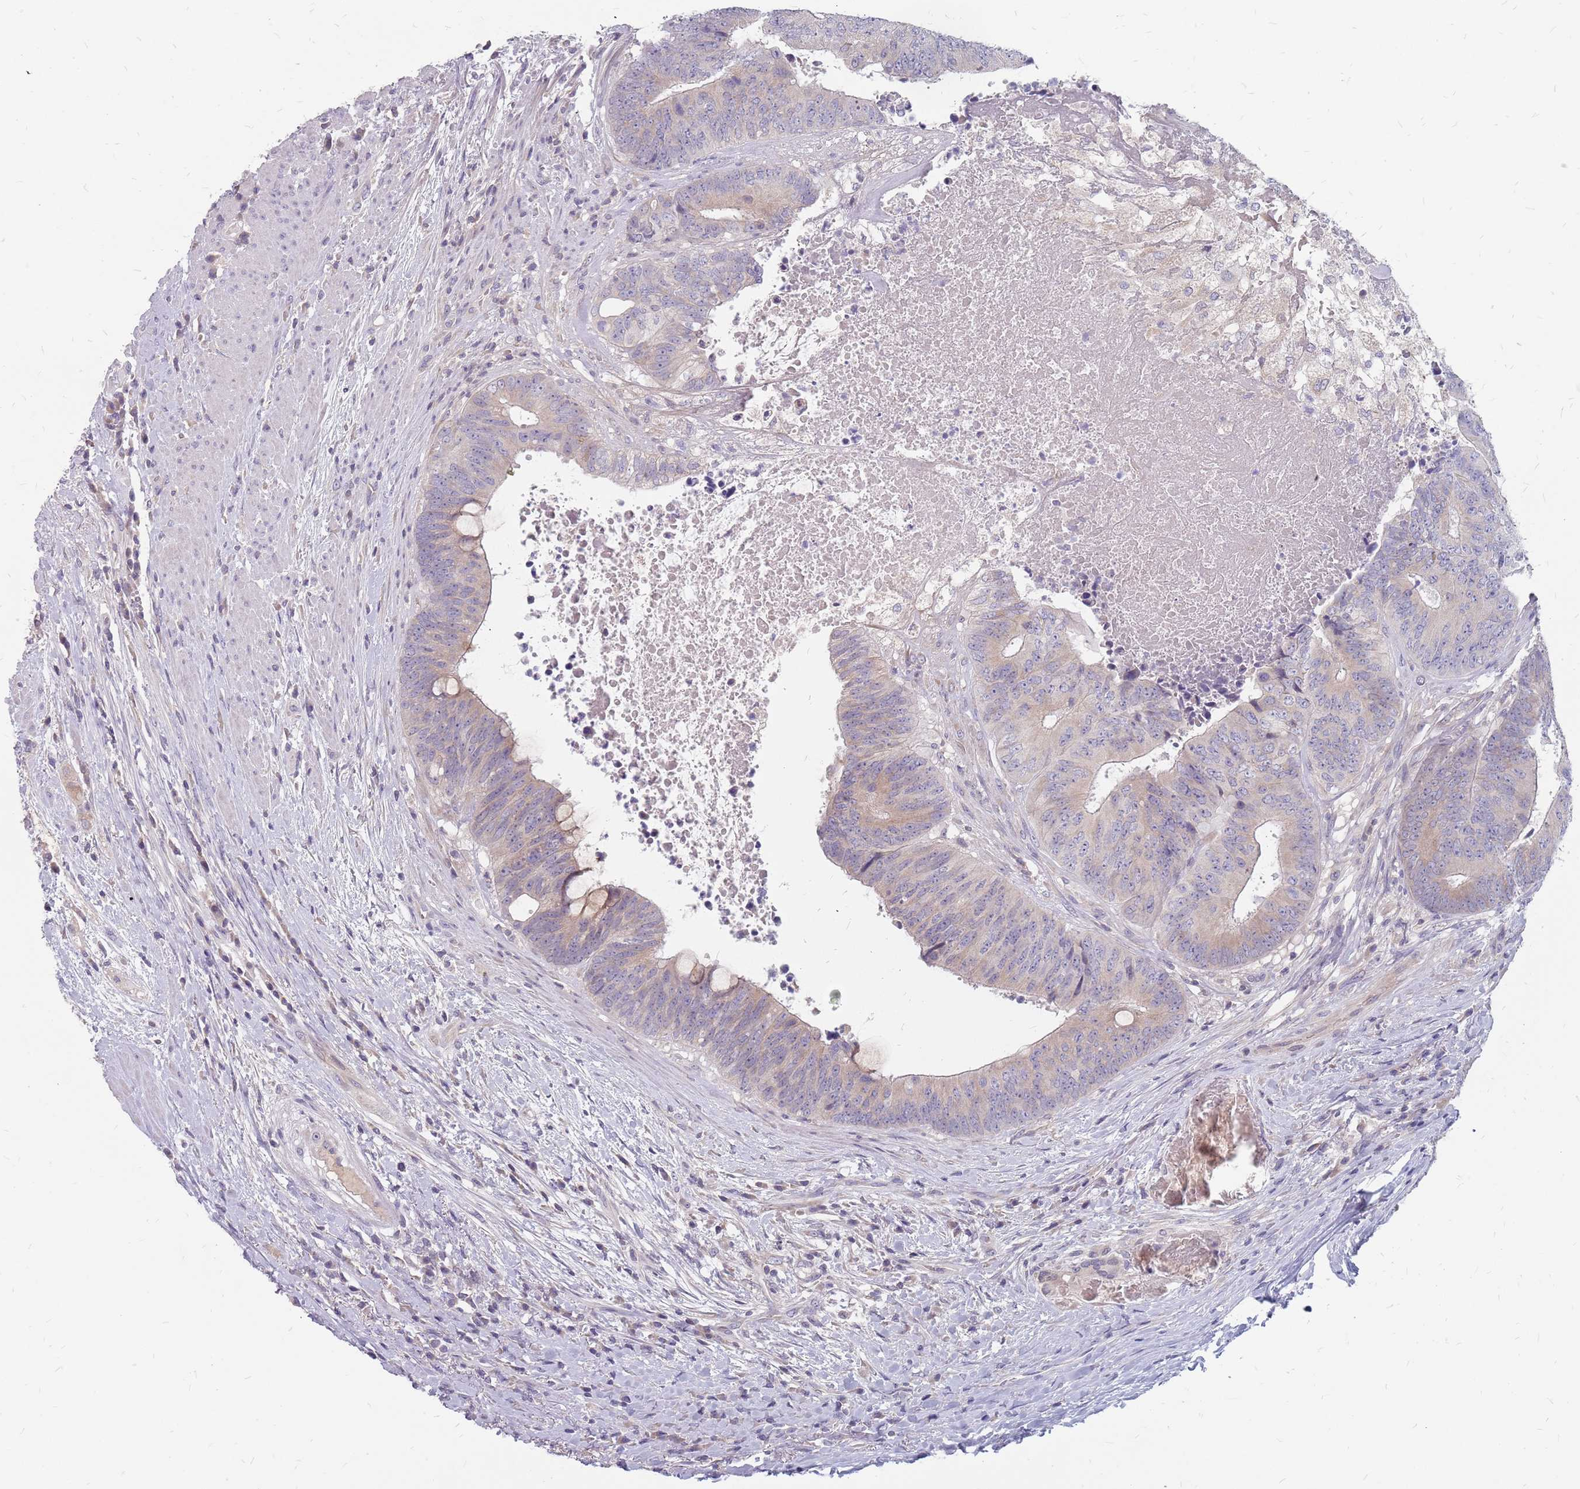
{"staining": {"intensity": "weak", "quantity": "<25%", "location": "cytoplasmic/membranous"}, "tissue": "colorectal cancer", "cell_type": "Tumor cells", "image_type": "cancer", "snomed": [{"axis": "morphology", "description": "Adenocarcinoma, NOS"}, {"axis": "topography", "description": "Rectum"}], "caption": "IHC photomicrograph of colorectal cancer stained for a protein (brown), which reveals no positivity in tumor cells. (DAB (3,3'-diaminobenzidine) immunohistochemistry, high magnification).", "gene": "CMTR2", "patient": {"sex": "male", "age": 72}}